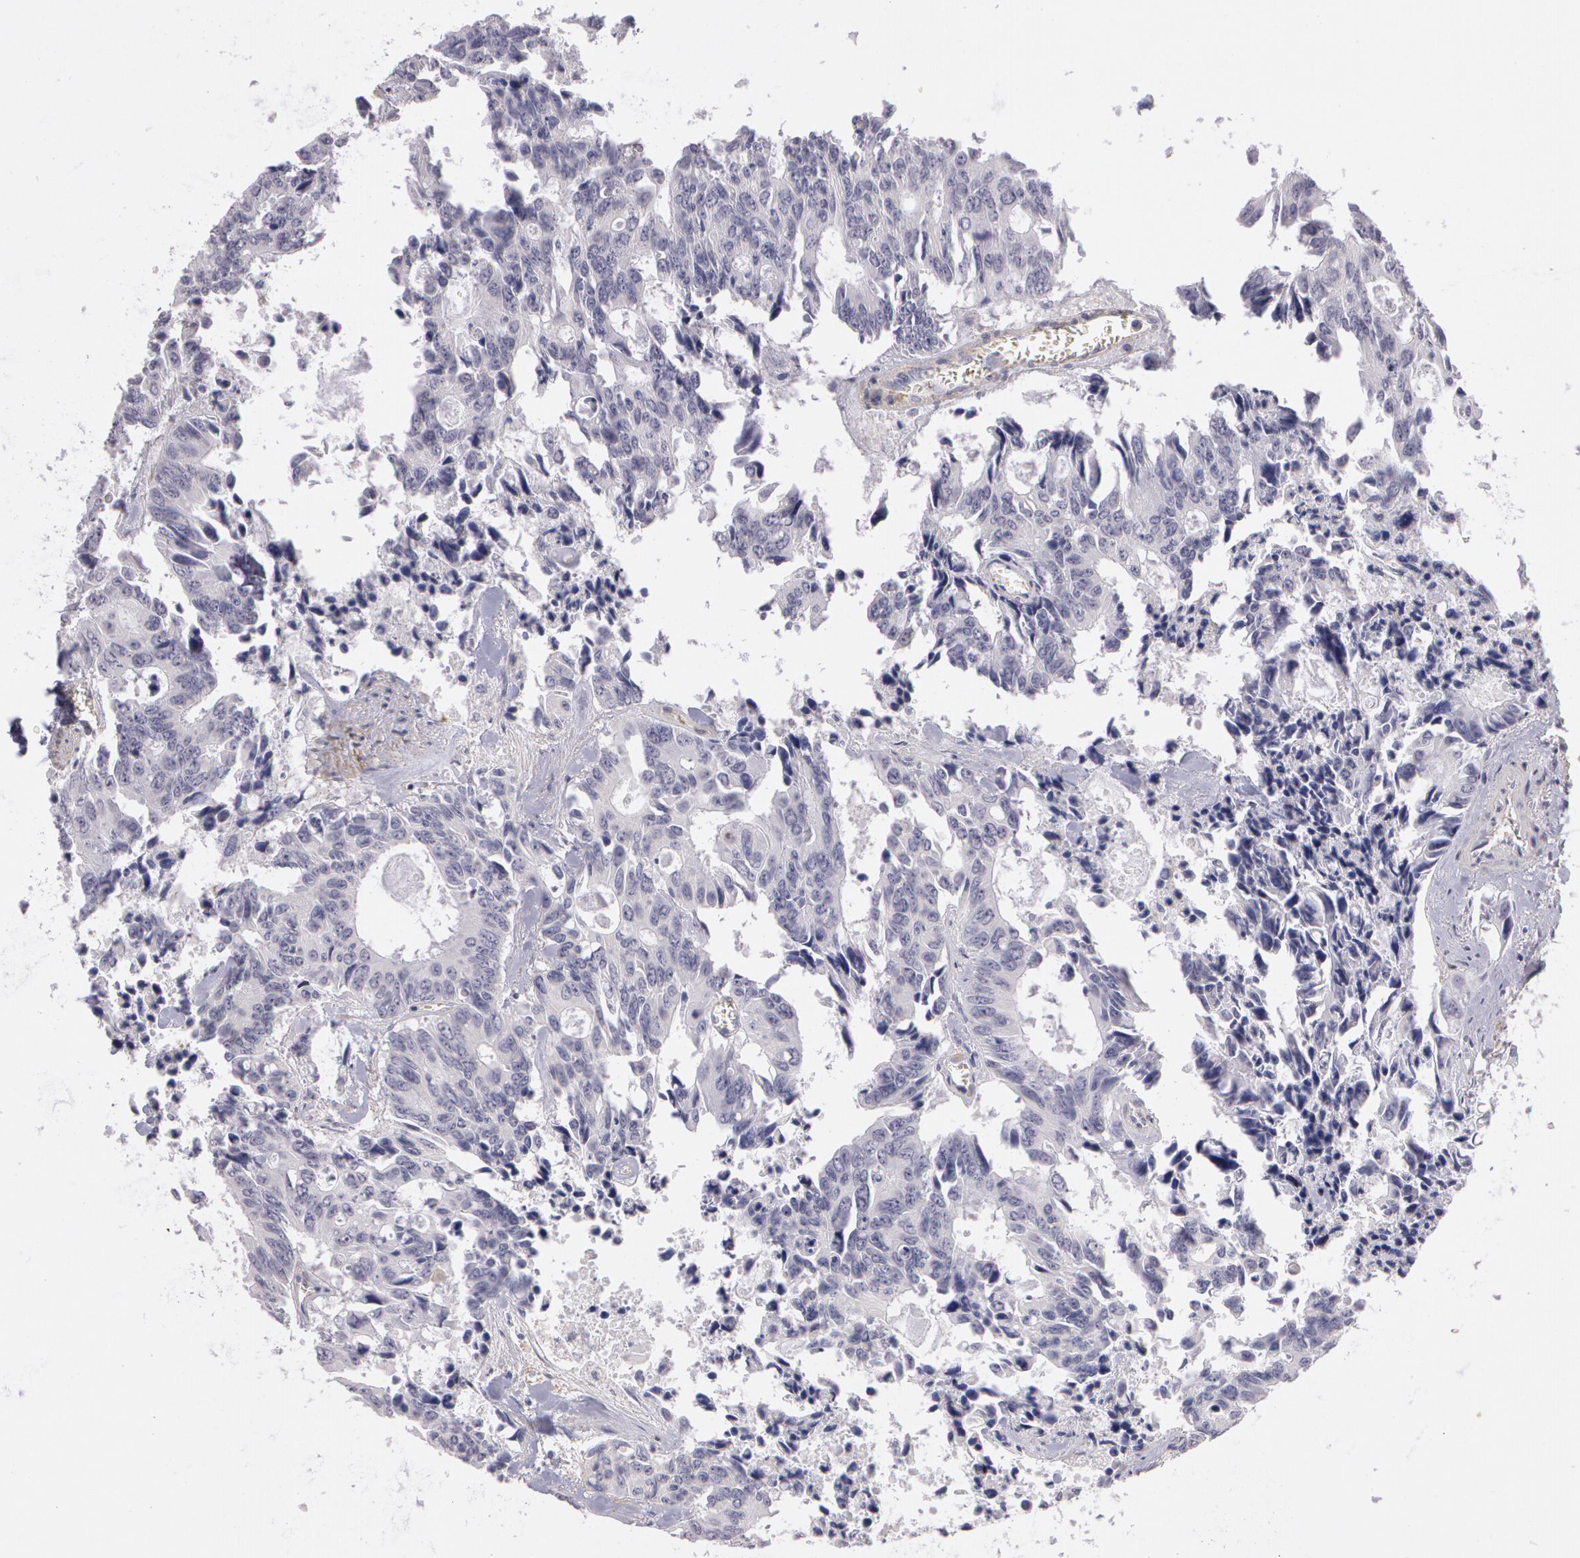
{"staining": {"intensity": "negative", "quantity": "none", "location": "none"}, "tissue": "colorectal cancer", "cell_type": "Tumor cells", "image_type": "cancer", "snomed": [{"axis": "morphology", "description": "Adenocarcinoma, NOS"}, {"axis": "topography", "description": "Rectum"}], "caption": "Protein analysis of colorectal adenocarcinoma shows no significant expression in tumor cells.", "gene": "G2E3", "patient": {"sex": "male", "age": 76}}